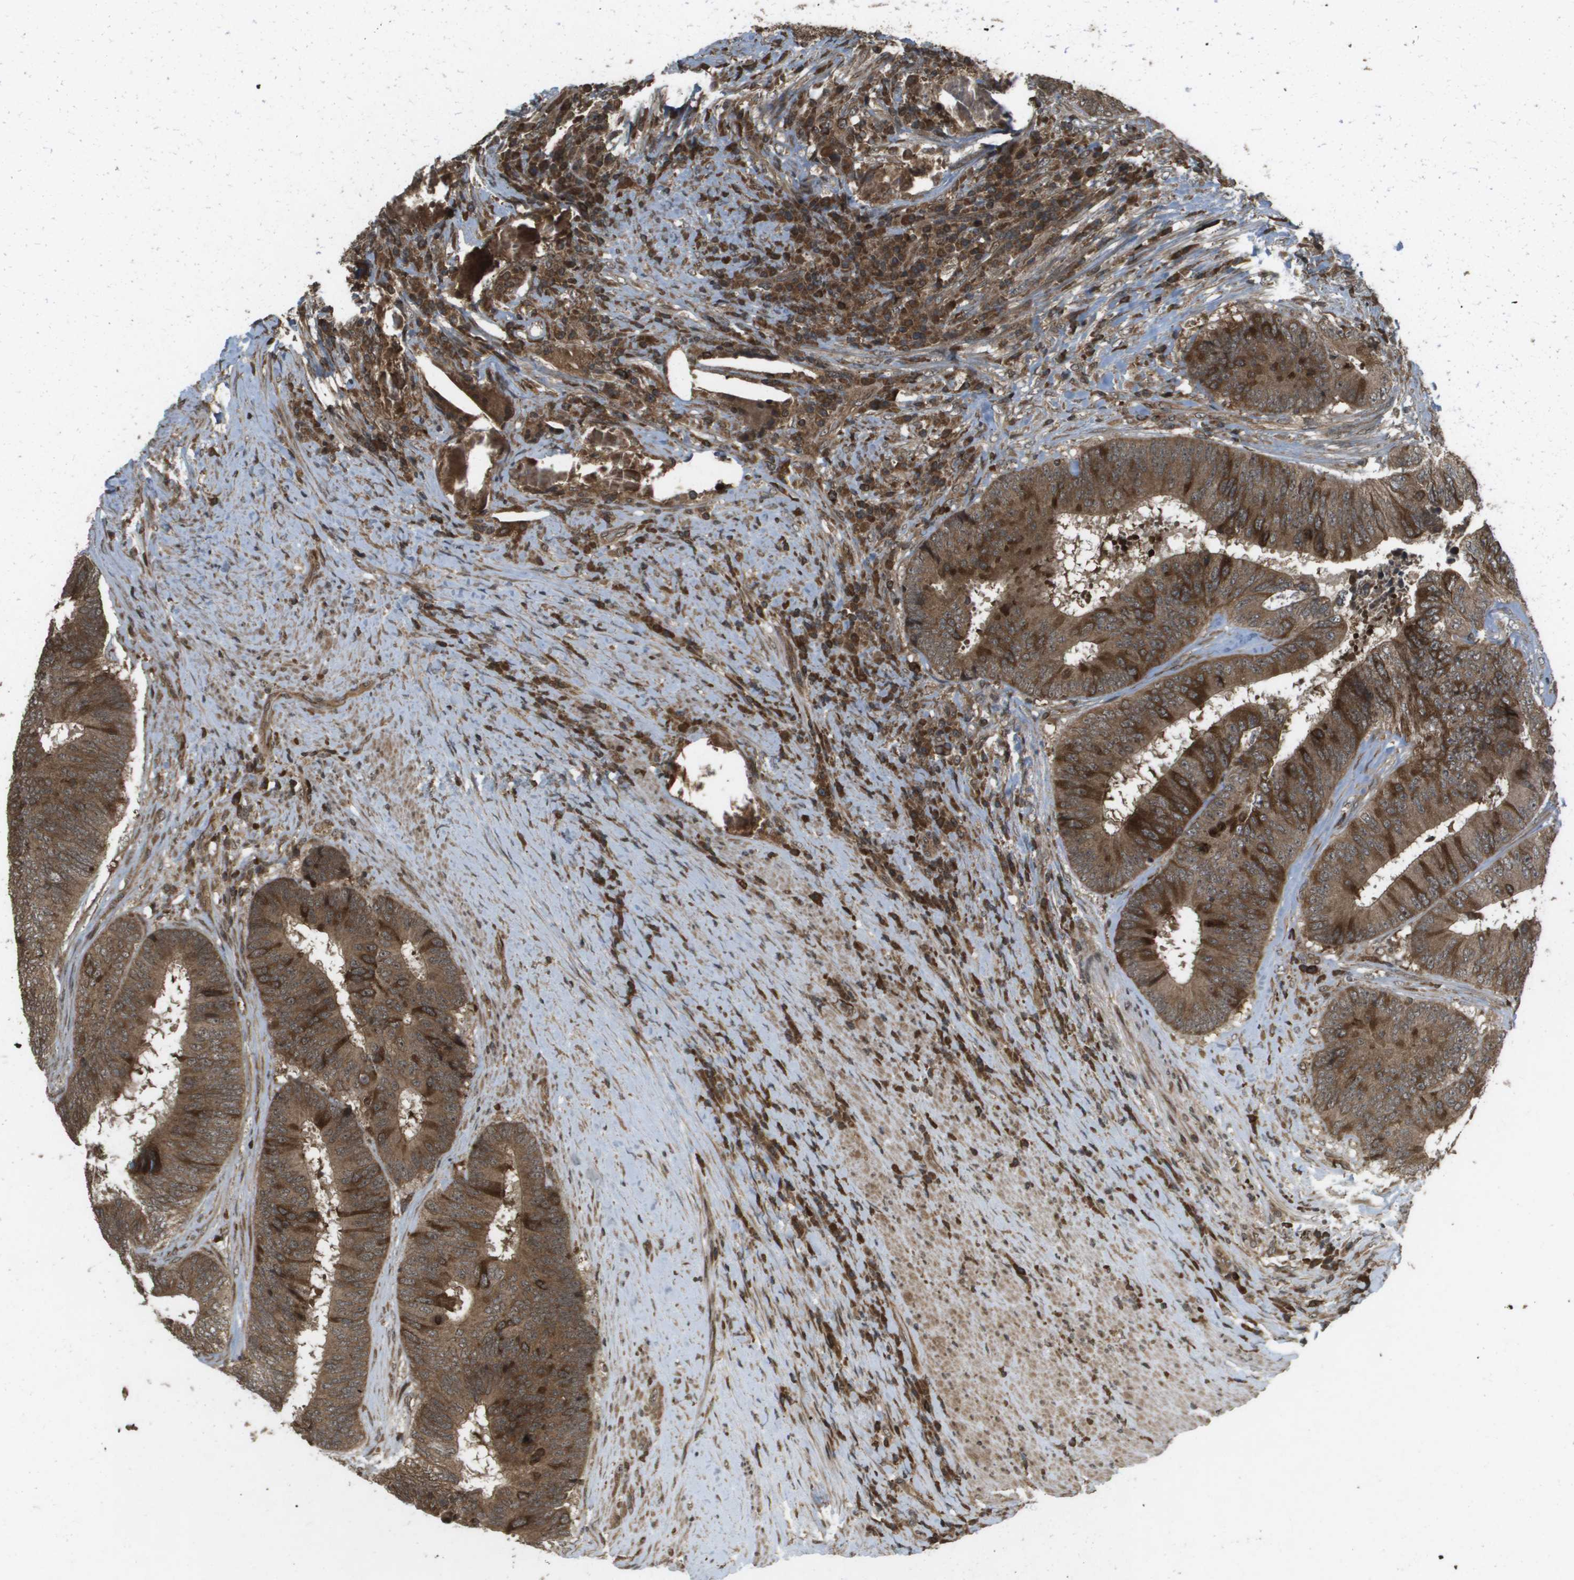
{"staining": {"intensity": "strong", "quantity": ">75%", "location": "cytoplasmic/membranous"}, "tissue": "colorectal cancer", "cell_type": "Tumor cells", "image_type": "cancer", "snomed": [{"axis": "morphology", "description": "Adenocarcinoma, NOS"}, {"axis": "topography", "description": "Rectum"}], "caption": "Colorectal adenocarcinoma stained for a protein (brown) demonstrates strong cytoplasmic/membranous positive staining in about >75% of tumor cells.", "gene": "KIF11", "patient": {"sex": "male", "age": 72}}